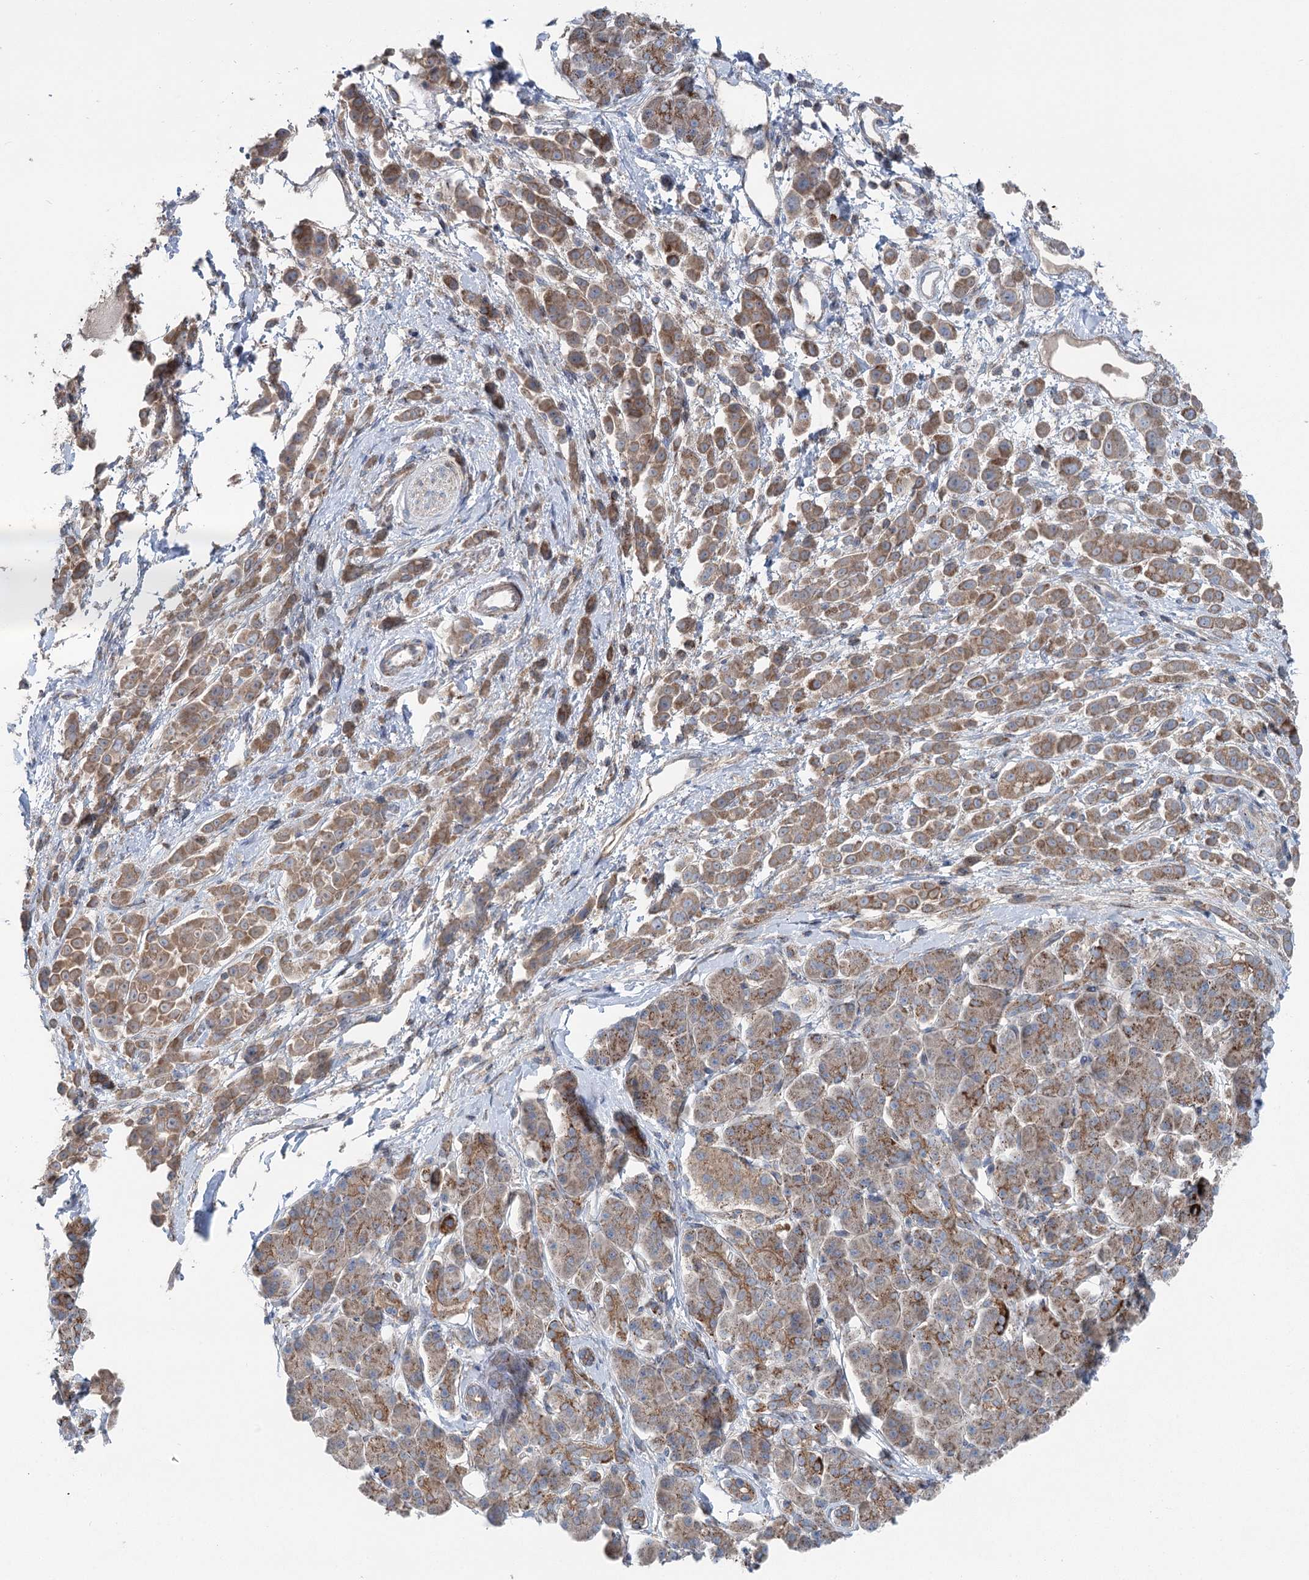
{"staining": {"intensity": "moderate", "quantity": ">75%", "location": "cytoplasmic/membranous"}, "tissue": "pancreatic cancer", "cell_type": "Tumor cells", "image_type": "cancer", "snomed": [{"axis": "morphology", "description": "Normal tissue, NOS"}, {"axis": "morphology", "description": "Adenocarcinoma, NOS"}, {"axis": "topography", "description": "Pancreas"}], "caption": "A brown stain highlights moderate cytoplasmic/membranous positivity of a protein in adenocarcinoma (pancreatic) tumor cells. (Brightfield microscopy of DAB IHC at high magnification).", "gene": "MARK2", "patient": {"sex": "female", "age": 64}}